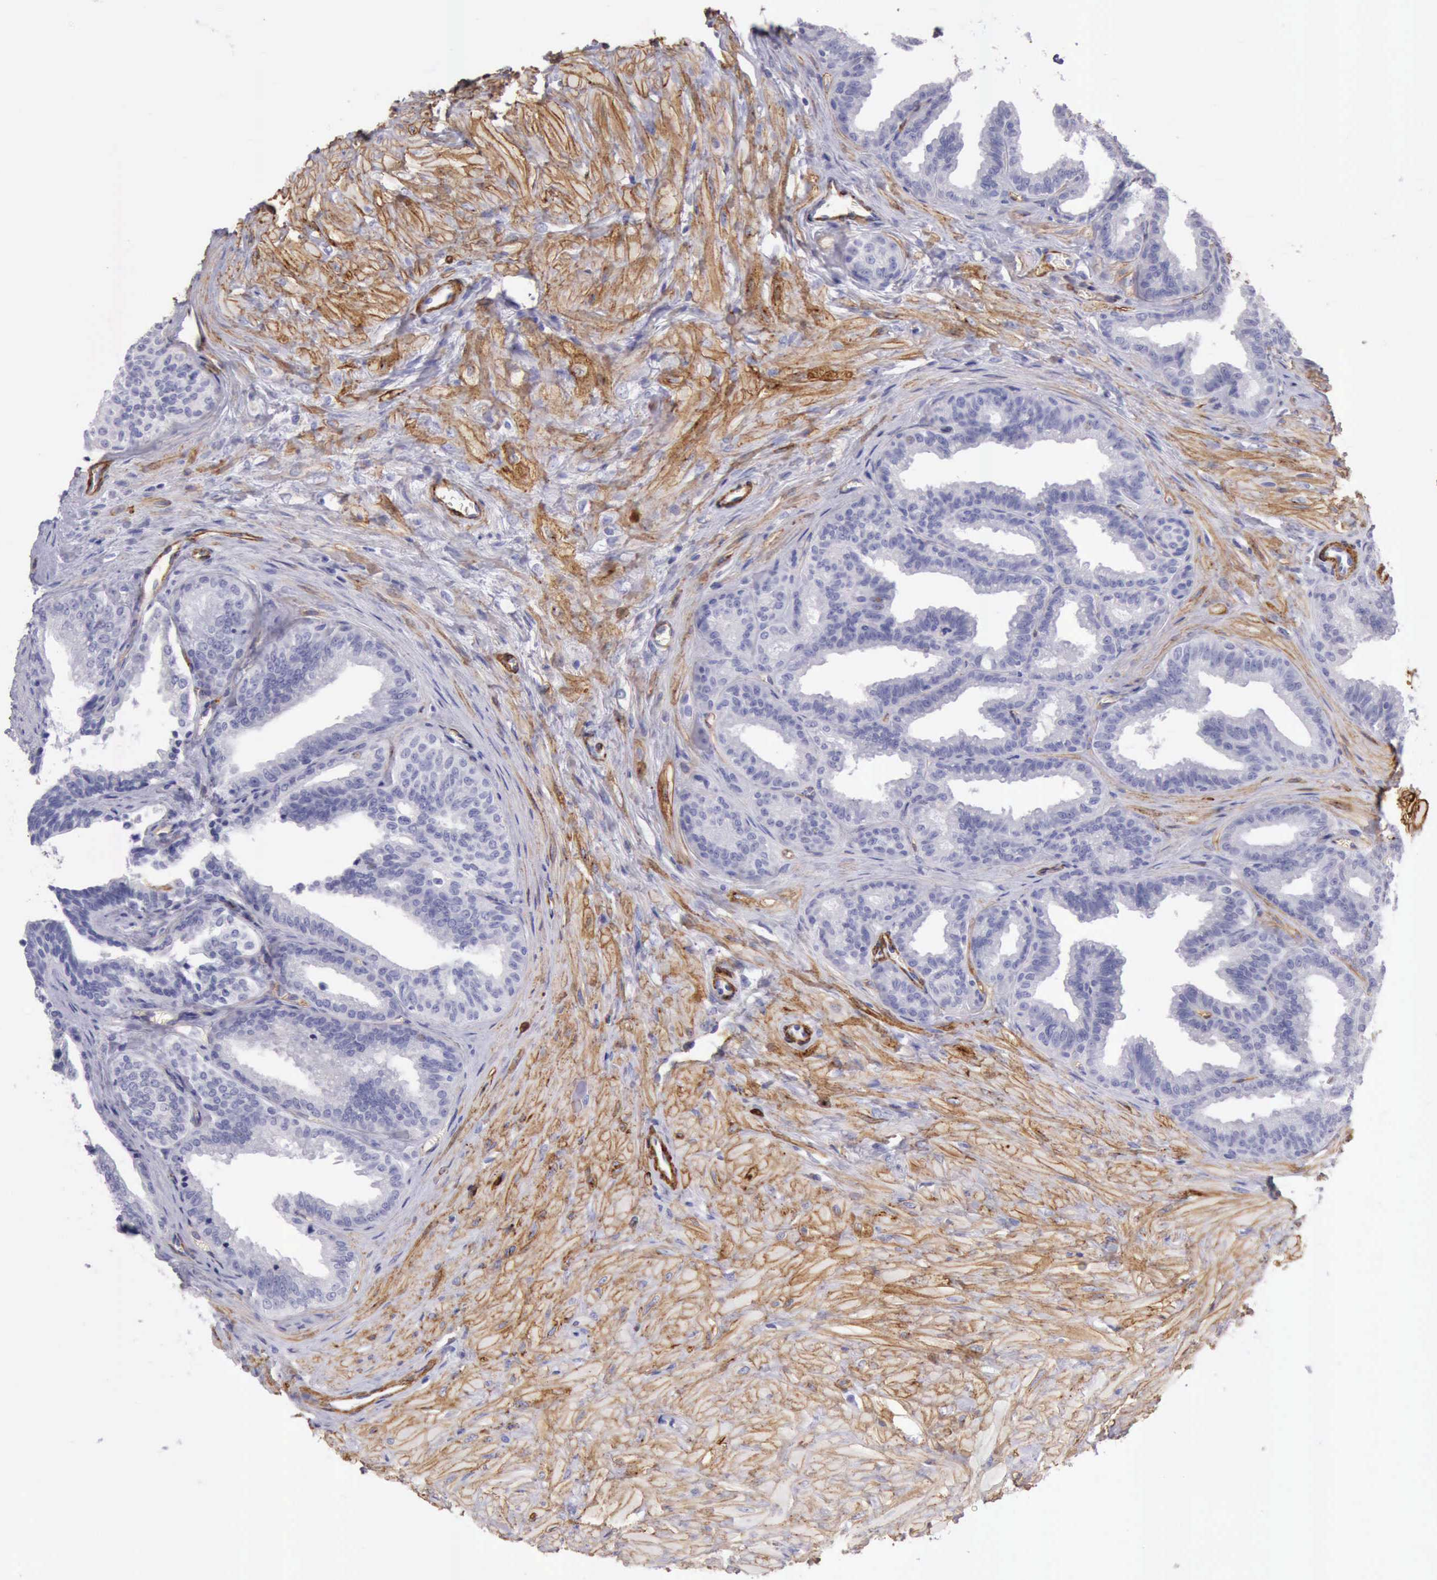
{"staining": {"intensity": "negative", "quantity": "none", "location": "none"}, "tissue": "seminal vesicle", "cell_type": "Glandular cells", "image_type": "normal", "snomed": [{"axis": "morphology", "description": "Normal tissue, NOS"}, {"axis": "topography", "description": "Seminal veicle"}], "caption": "DAB immunohistochemical staining of benign human seminal vesicle exhibits no significant staining in glandular cells.", "gene": "AOC3", "patient": {"sex": "male", "age": 26}}